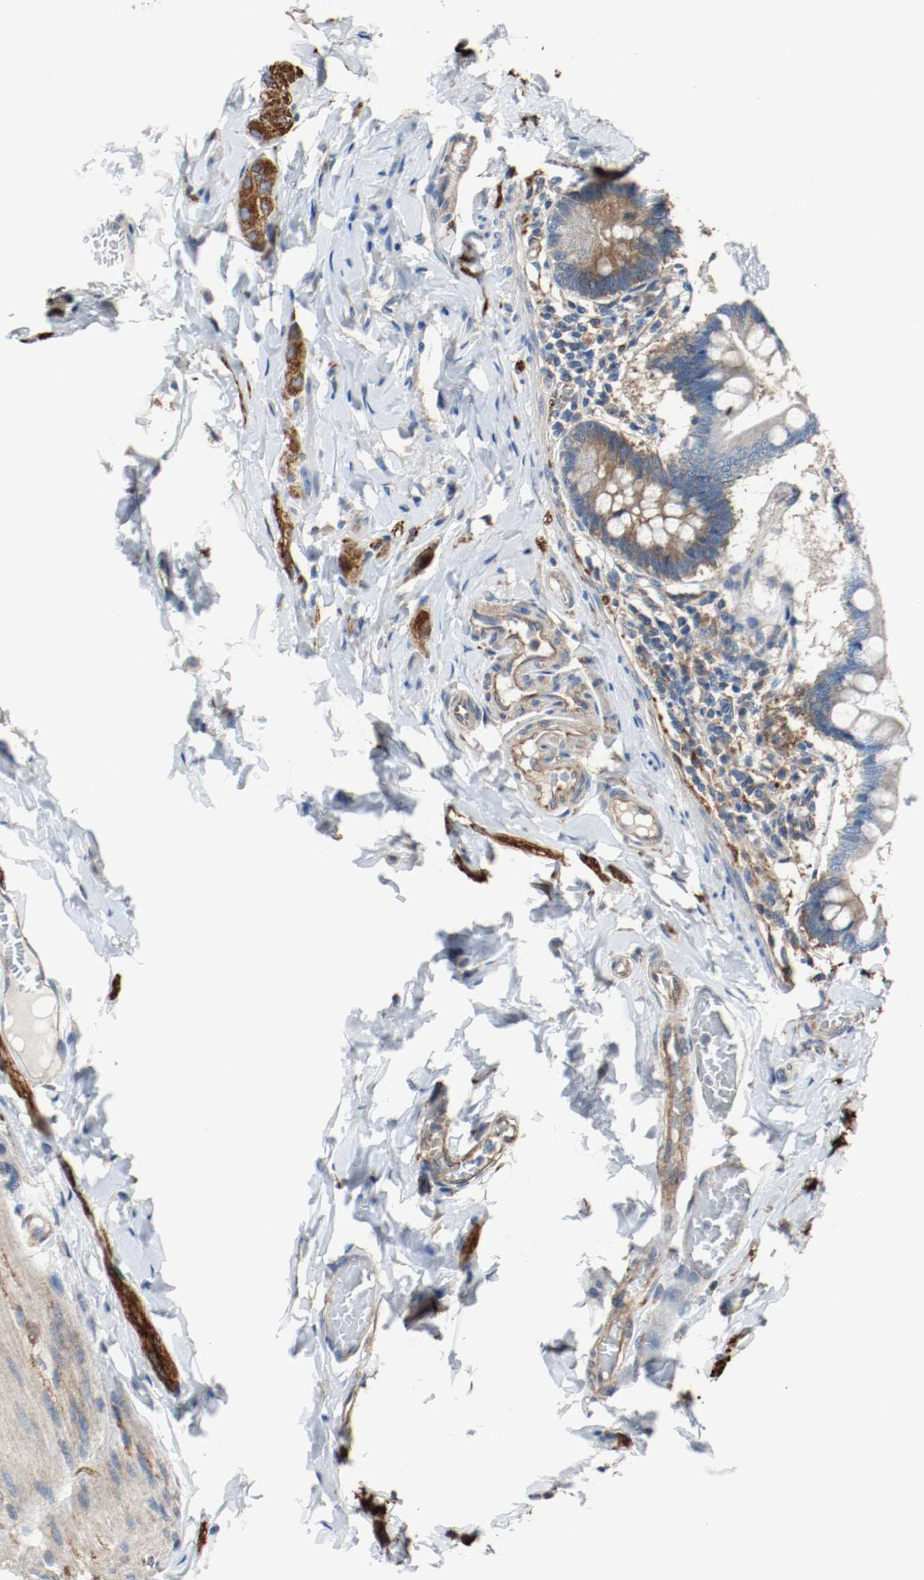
{"staining": {"intensity": "moderate", "quantity": ">75%", "location": "cytoplasmic/membranous"}, "tissue": "small intestine", "cell_type": "Glandular cells", "image_type": "normal", "snomed": [{"axis": "morphology", "description": "Normal tissue, NOS"}, {"axis": "topography", "description": "Small intestine"}], "caption": "Brown immunohistochemical staining in unremarkable human small intestine demonstrates moderate cytoplasmic/membranous positivity in approximately >75% of glandular cells.", "gene": "TUBA3D", "patient": {"sex": "male", "age": 41}}